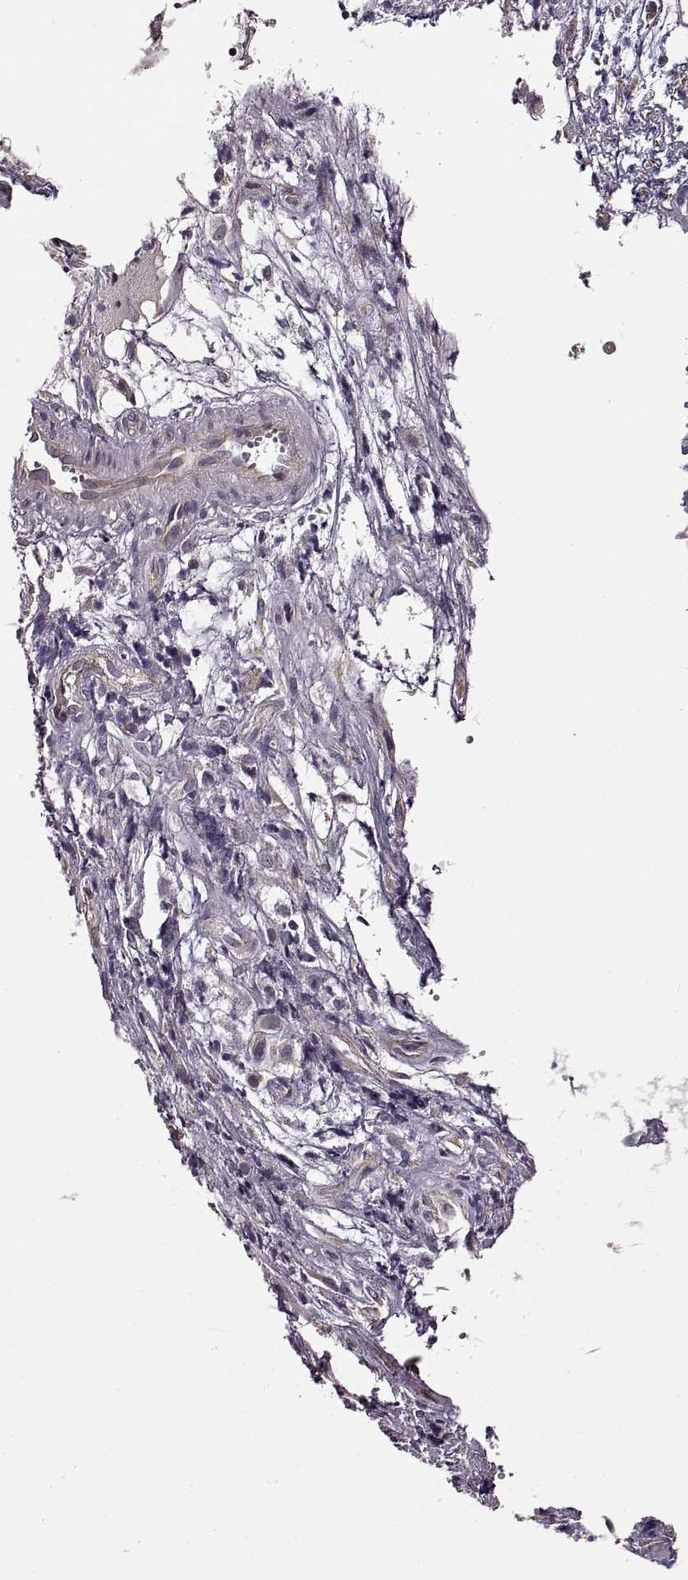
{"staining": {"intensity": "moderate", "quantity": "<25%", "location": "cytoplasmic/membranous"}, "tissue": "nasopharynx", "cell_type": "Respiratory epithelial cells", "image_type": "normal", "snomed": [{"axis": "morphology", "description": "Normal tissue, NOS"}, {"axis": "topography", "description": "Nasopharynx"}], "caption": "Normal nasopharynx was stained to show a protein in brown. There is low levels of moderate cytoplasmic/membranous expression in approximately <25% of respiratory epithelial cells. The protein is shown in brown color, while the nuclei are stained blue.", "gene": "EDDM3B", "patient": {"sex": "male", "age": 31}}